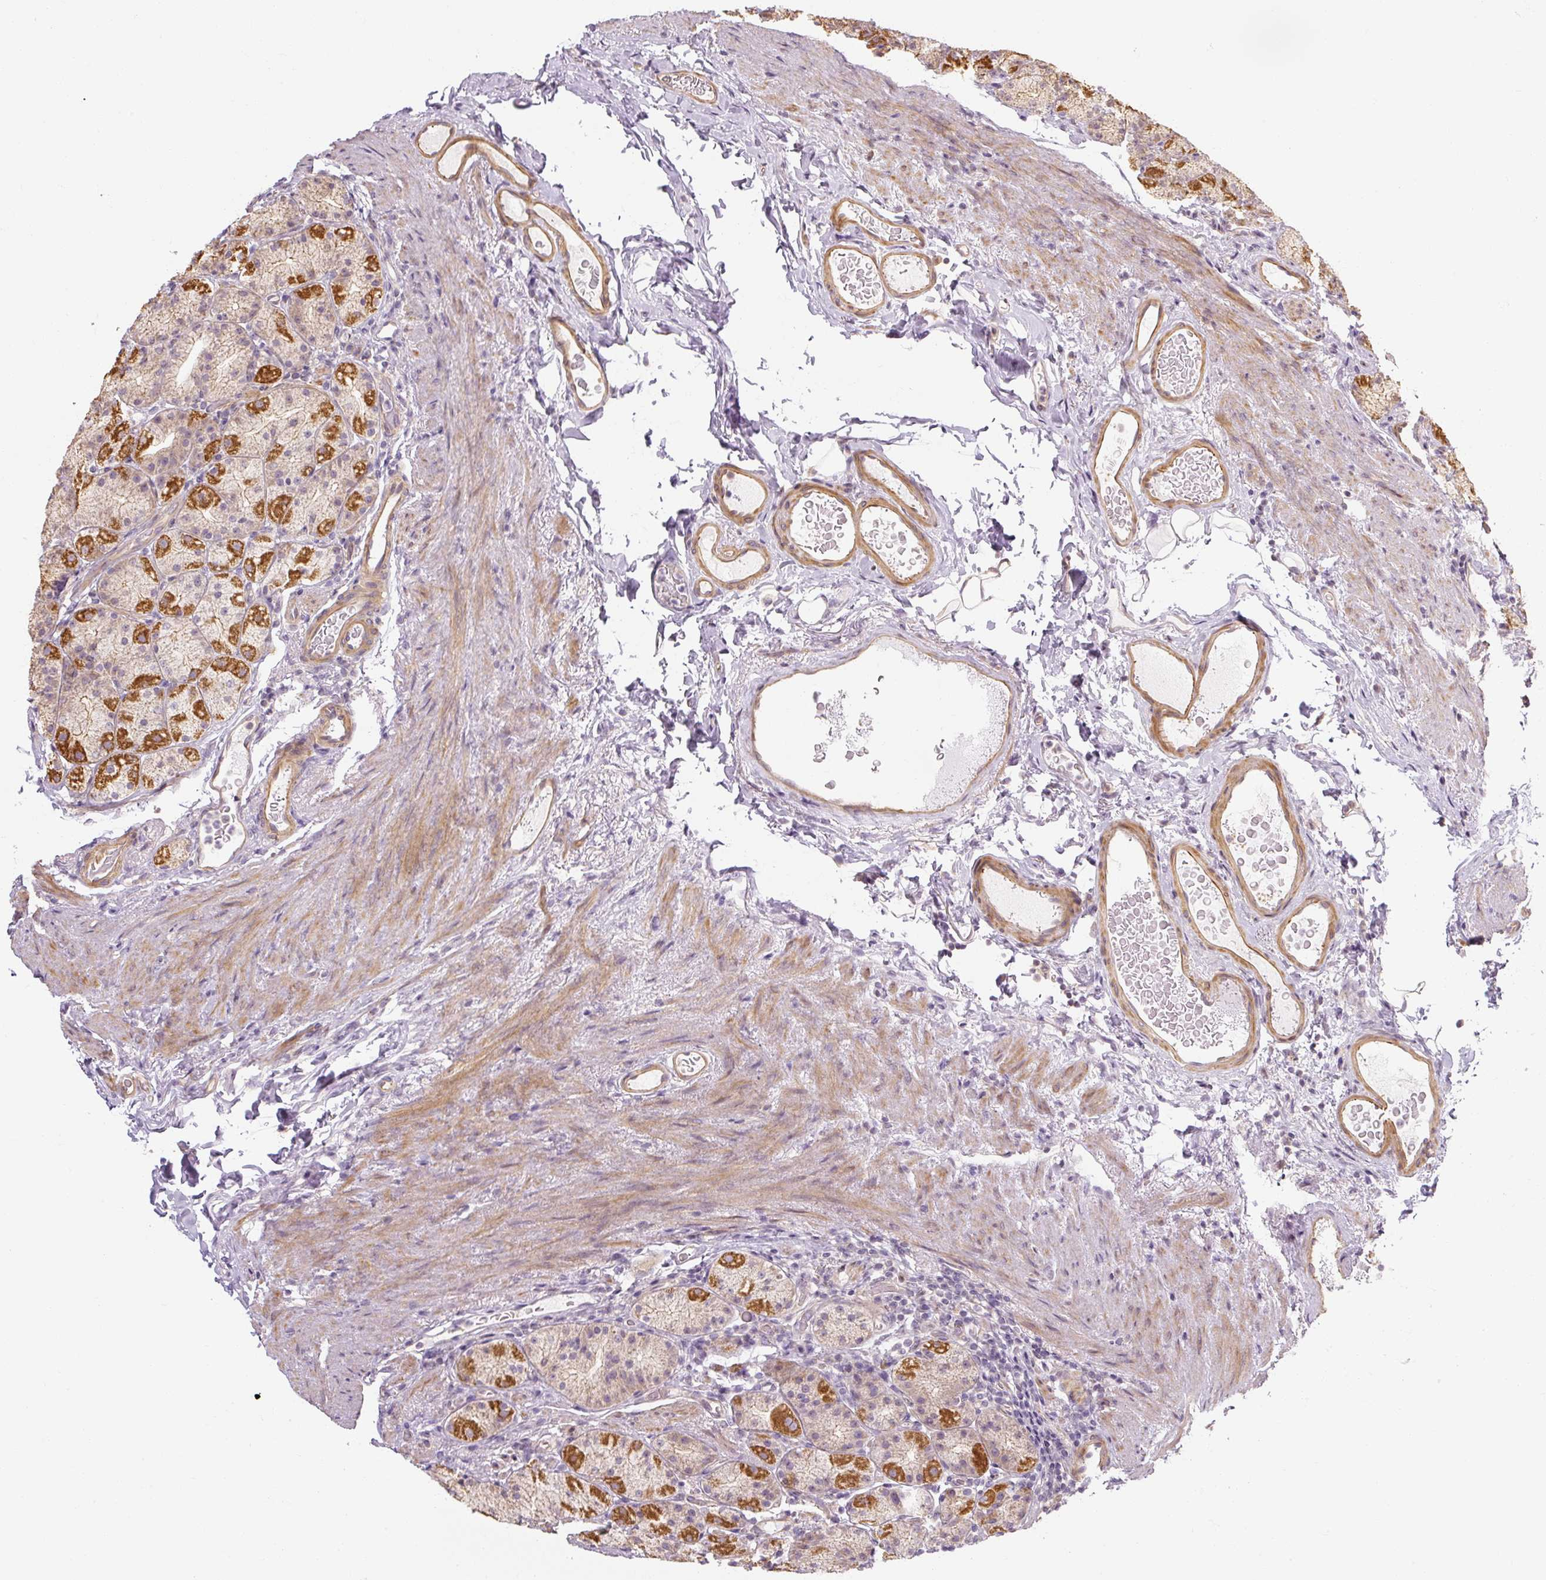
{"staining": {"intensity": "strong", "quantity": "<25%", "location": "cytoplasmic/membranous"}, "tissue": "stomach", "cell_type": "Glandular cells", "image_type": "normal", "snomed": [{"axis": "morphology", "description": "Normal tissue, NOS"}, {"axis": "topography", "description": "Stomach, upper"}, {"axis": "topography", "description": "Stomach"}], "caption": "IHC (DAB) staining of unremarkable human stomach displays strong cytoplasmic/membranous protein positivity in approximately <25% of glandular cells. (IHC, brightfield microscopy, high magnification).", "gene": "RB1CC1", "patient": {"sex": "male", "age": 68}}